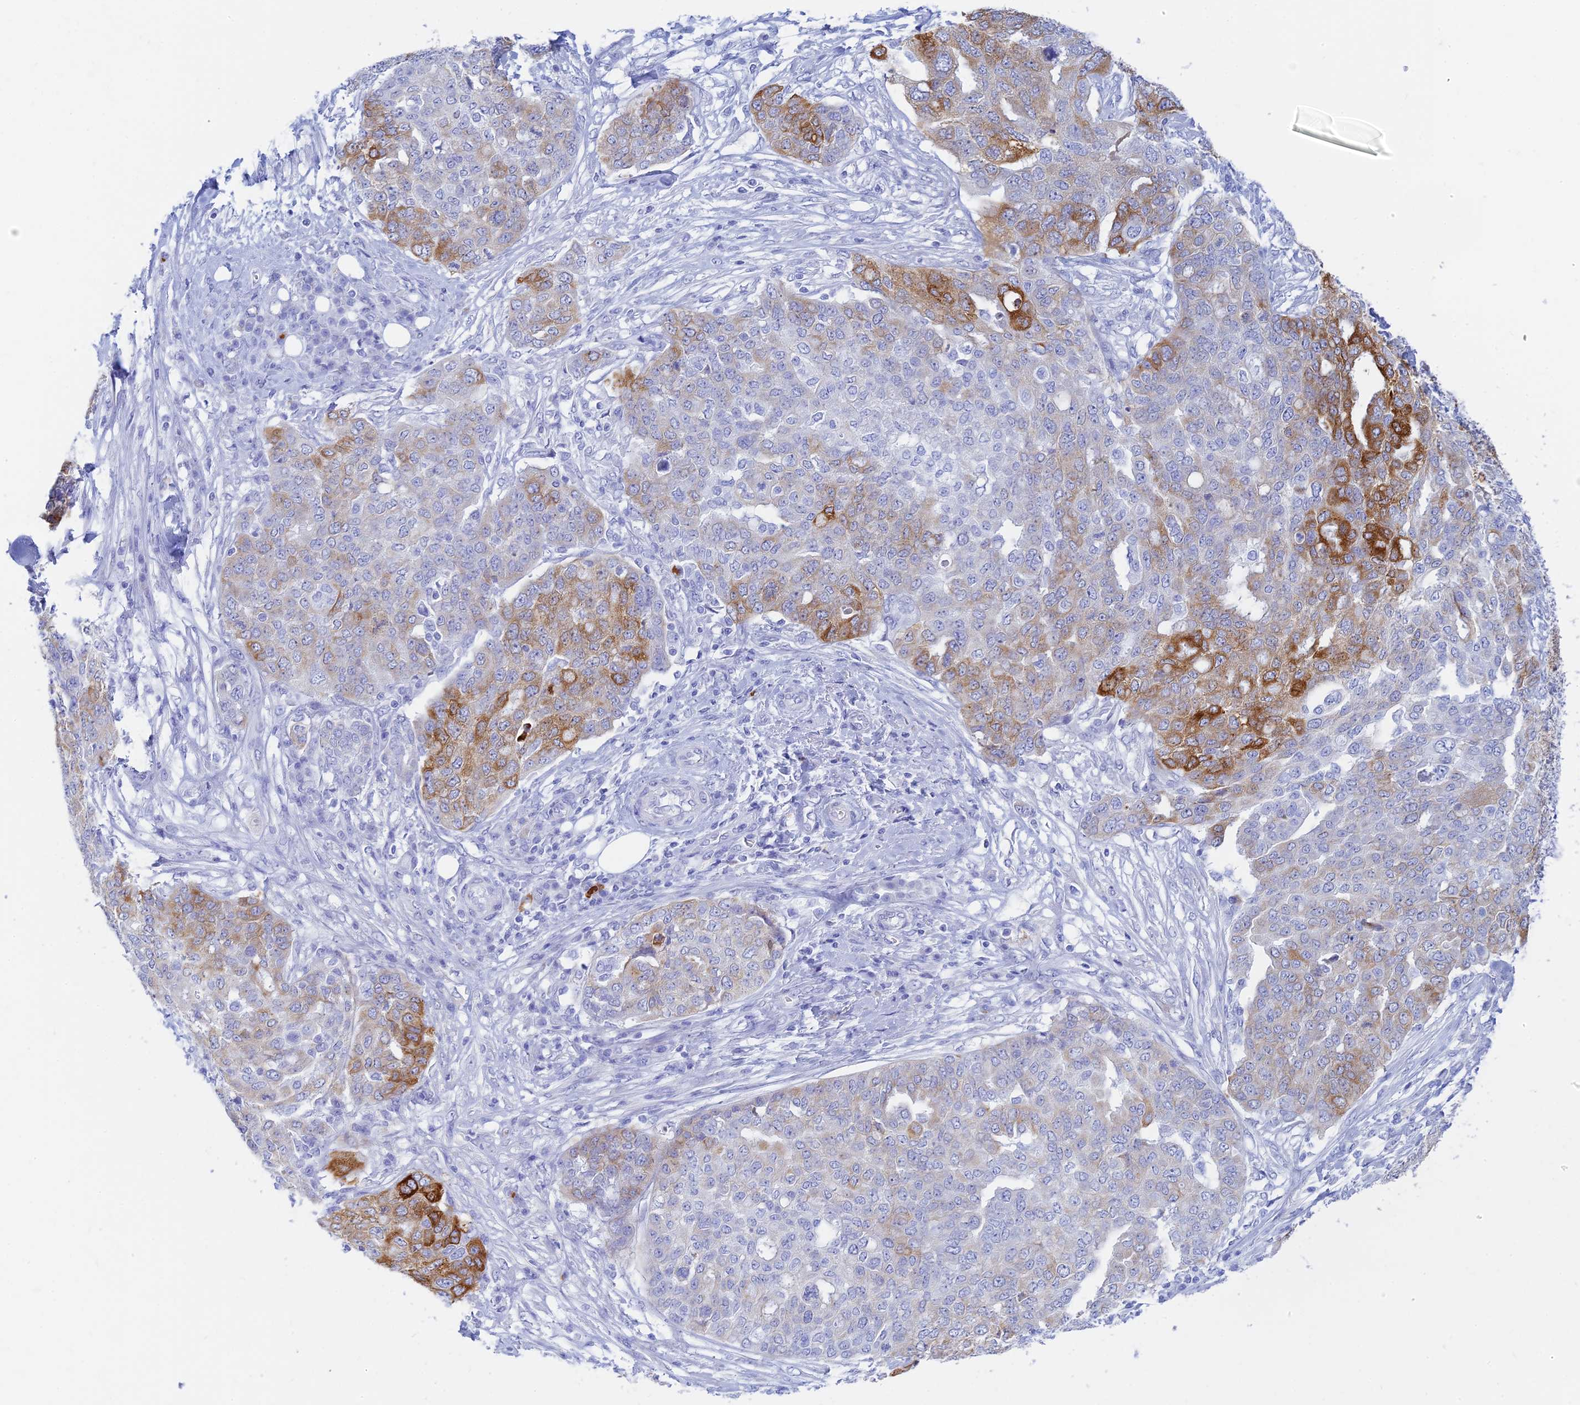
{"staining": {"intensity": "strong", "quantity": "<25%", "location": "cytoplasmic/membranous"}, "tissue": "ovarian cancer", "cell_type": "Tumor cells", "image_type": "cancer", "snomed": [{"axis": "morphology", "description": "Cystadenocarcinoma, serous, NOS"}, {"axis": "topography", "description": "Soft tissue"}, {"axis": "topography", "description": "Ovary"}], "caption": "Human ovarian cancer (serous cystadenocarcinoma) stained with a brown dye shows strong cytoplasmic/membranous positive staining in about <25% of tumor cells.", "gene": "CEP152", "patient": {"sex": "female", "age": 57}}